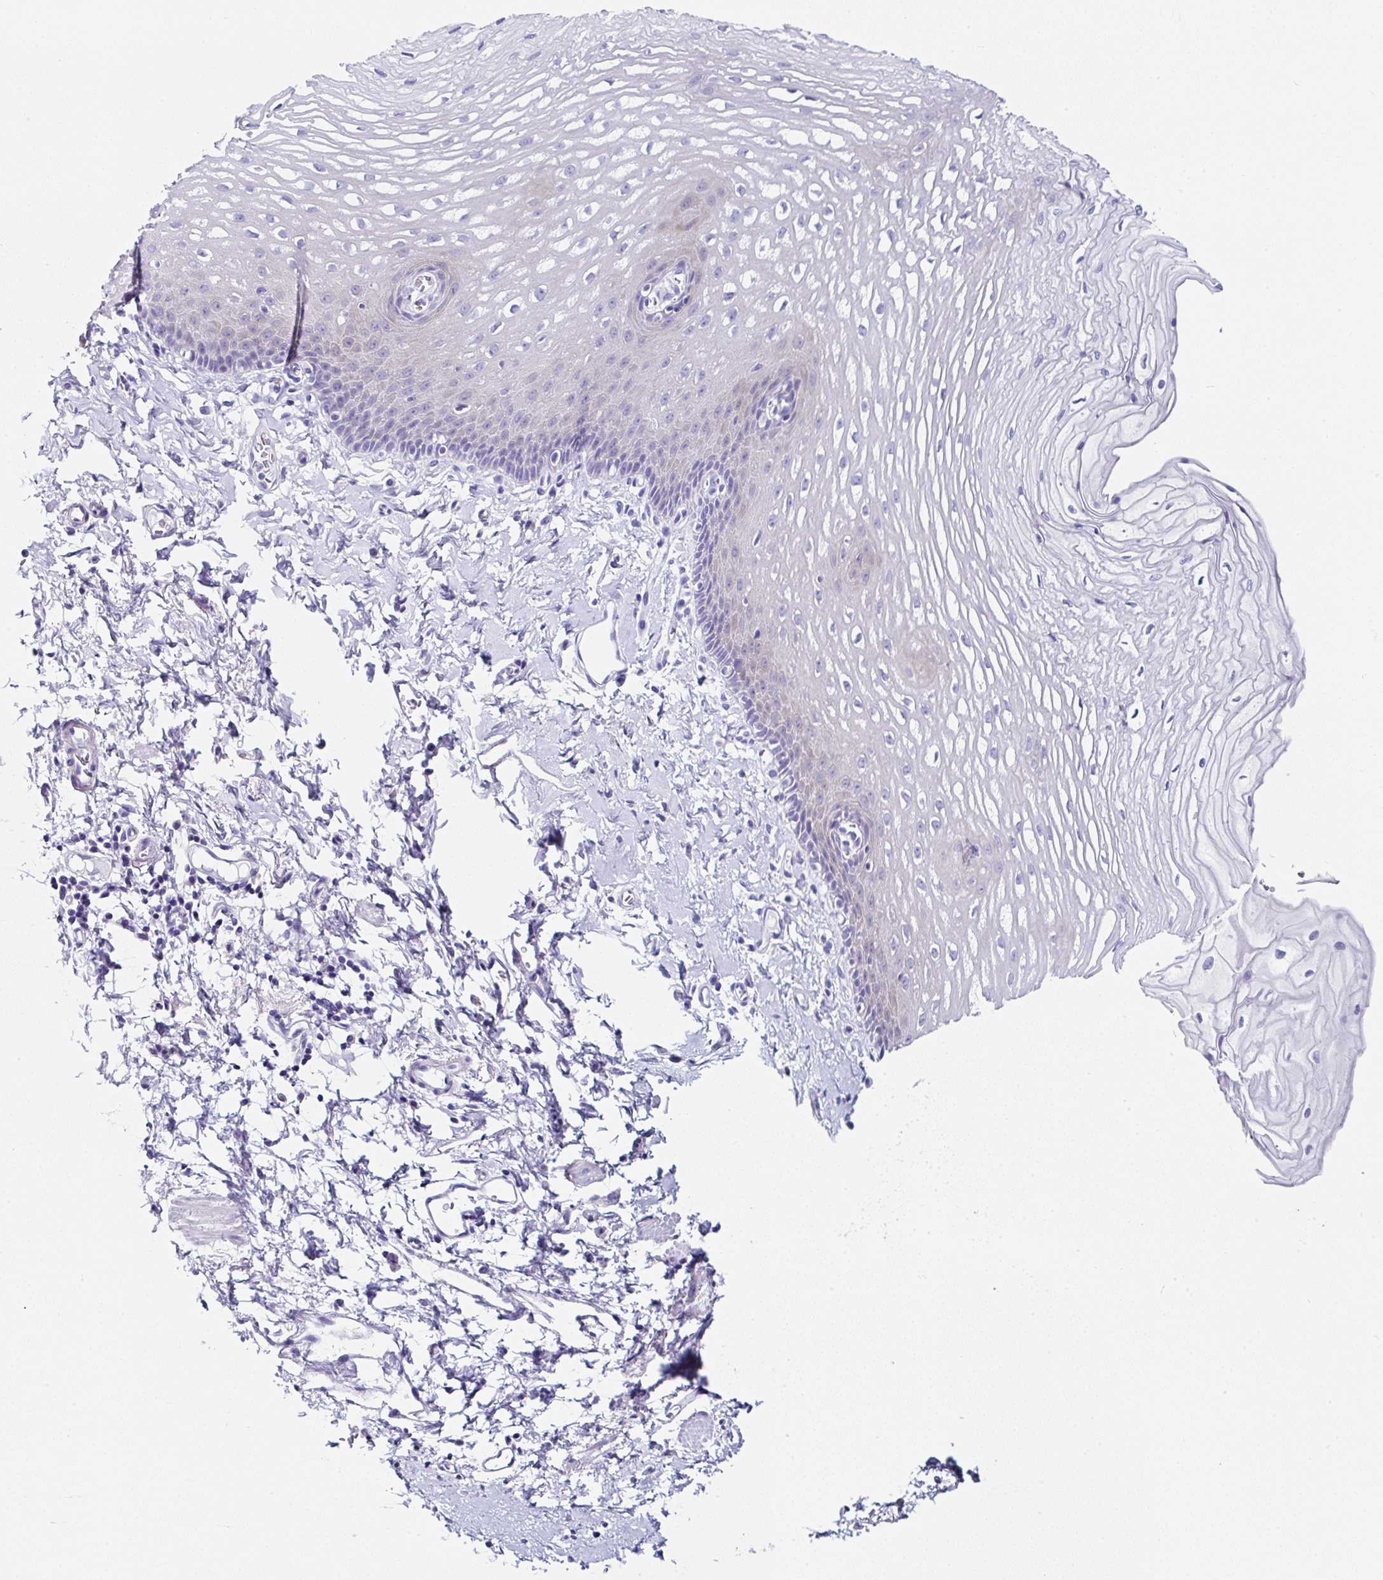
{"staining": {"intensity": "weak", "quantity": "<25%", "location": "cytoplasmic/membranous,nuclear"}, "tissue": "esophagus", "cell_type": "Squamous epithelial cells", "image_type": "normal", "snomed": [{"axis": "morphology", "description": "Normal tissue, NOS"}, {"axis": "topography", "description": "Esophagus"}], "caption": "This is a photomicrograph of IHC staining of unremarkable esophagus, which shows no expression in squamous epithelial cells.", "gene": "UGT3A1", "patient": {"sex": "male", "age": 70}}